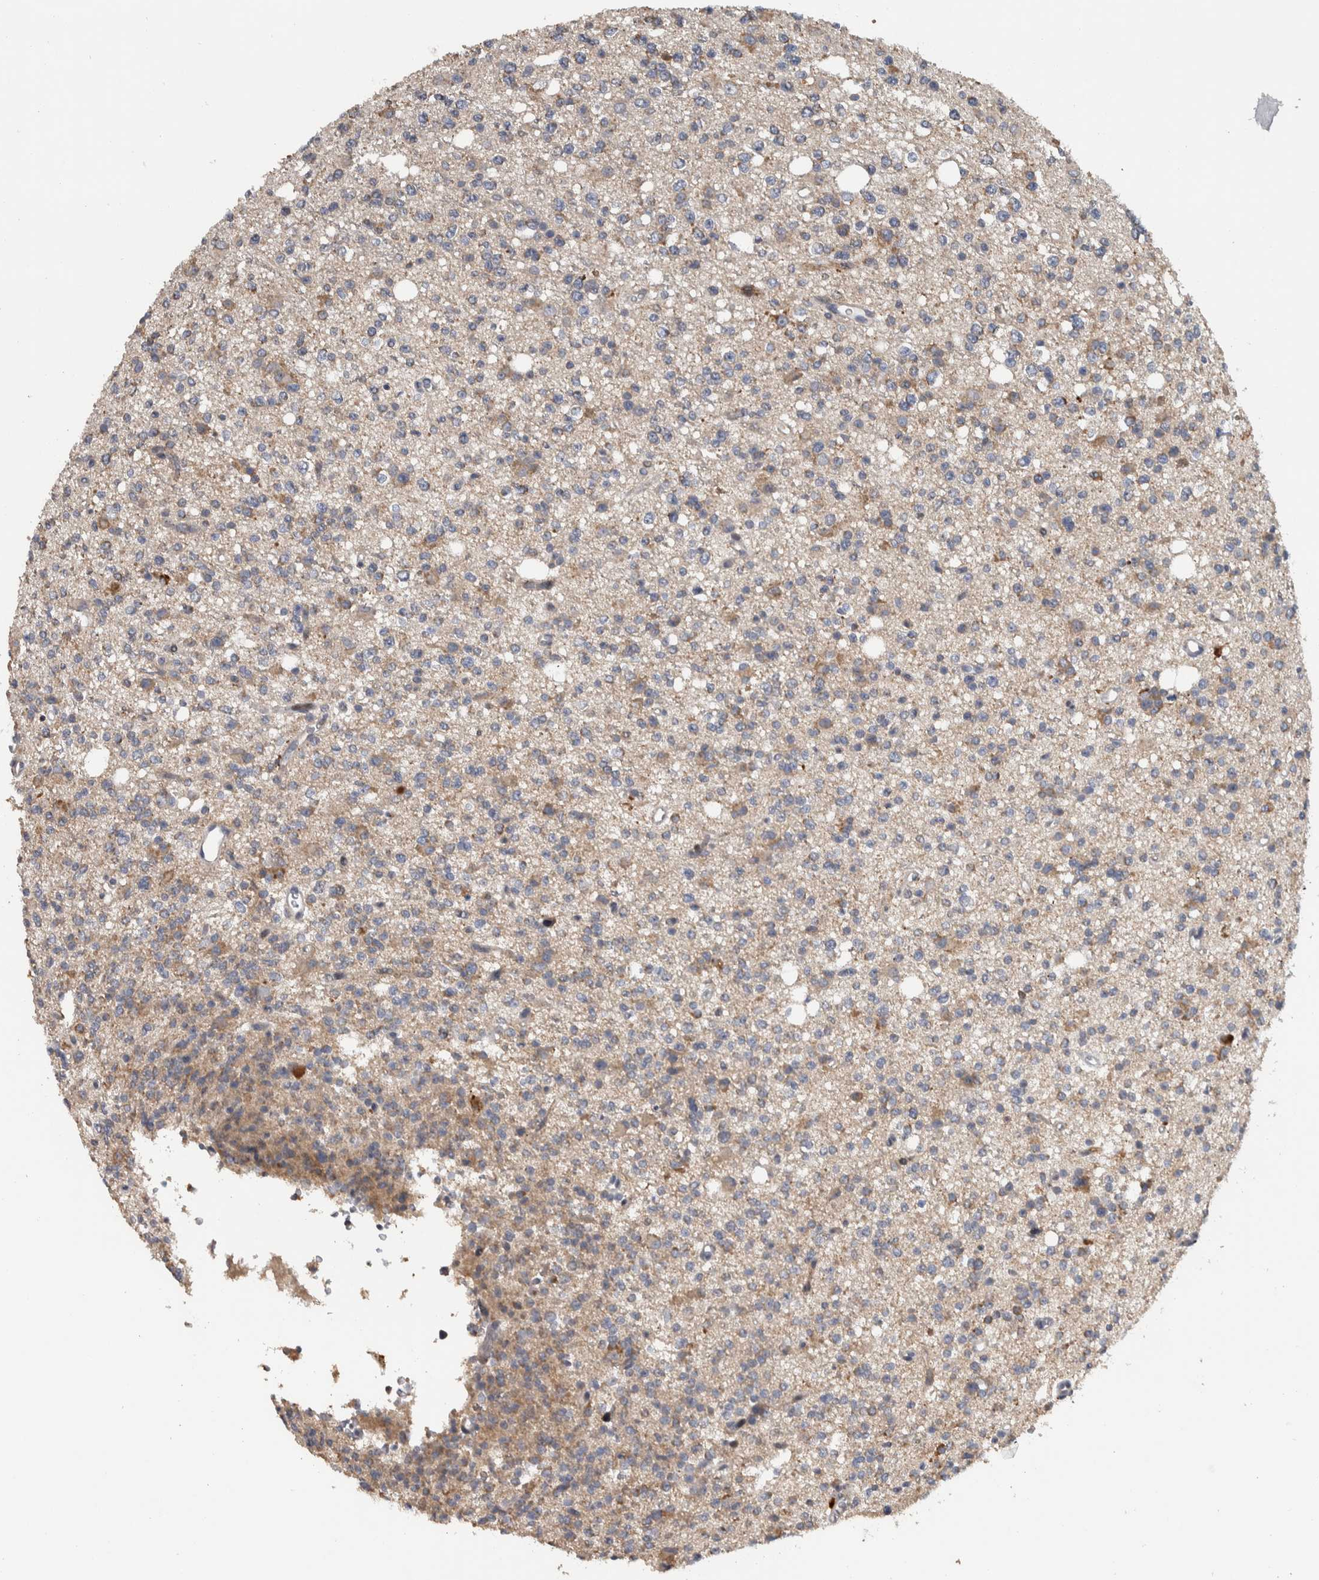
{"staining": {"intensity": "moderate", "quantity": "<25%", "location": "cytoplasmic/membranous"}, "tissue": "glioma", "cell_type": "Tumor cells", "image_type": "cancer", "snomed": [{"axis": "morphology", "description": "Glioma, malignant, High grade"}, {"axis": "topography", "description": "Brain"}], "caption": "Glioma was stained to show a protein in brown. There is low levels of moderate cytoplasmic/membranous staining in about <25% of tumor cells.", "gene": "FAM83G", "patient": {"sex": "female", "age": 62}}